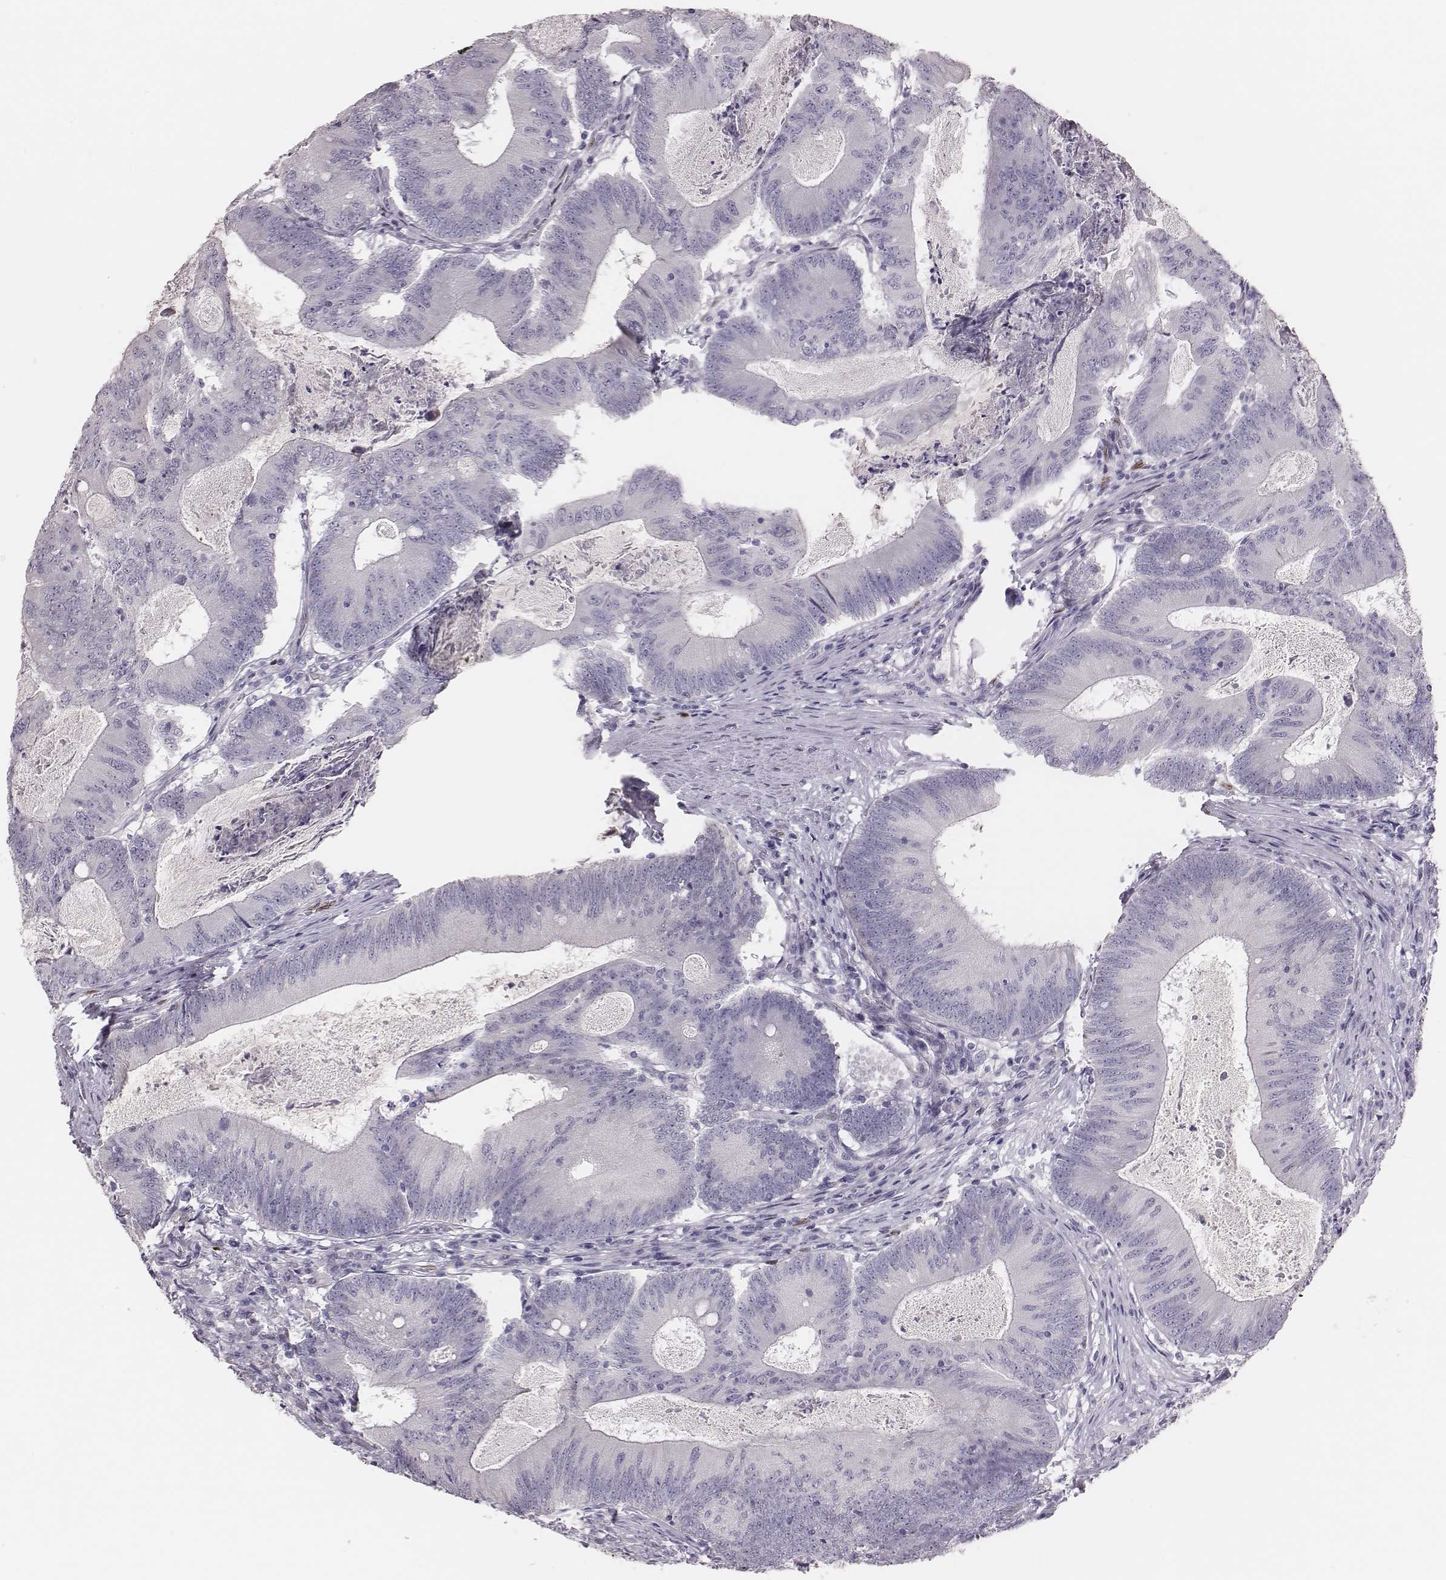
{"staining": {"intensity": "negative", "quantity": "none", "location": "none"}, "tissue": "colorectal cancer", "cell_type": "Tumor cells", "image_type": "cancer", "snomed": [{"axis": "morphology", "description": "Adenocarcinoma, NOS"}, {"axis": "topography", "description": "Colon"}], "caption": "This is an IHC image of human colorectal cancer. There is no staining in tumor cells.", "gene": "ADGRF4", "patient": {"sex": "female", "age": 70}}